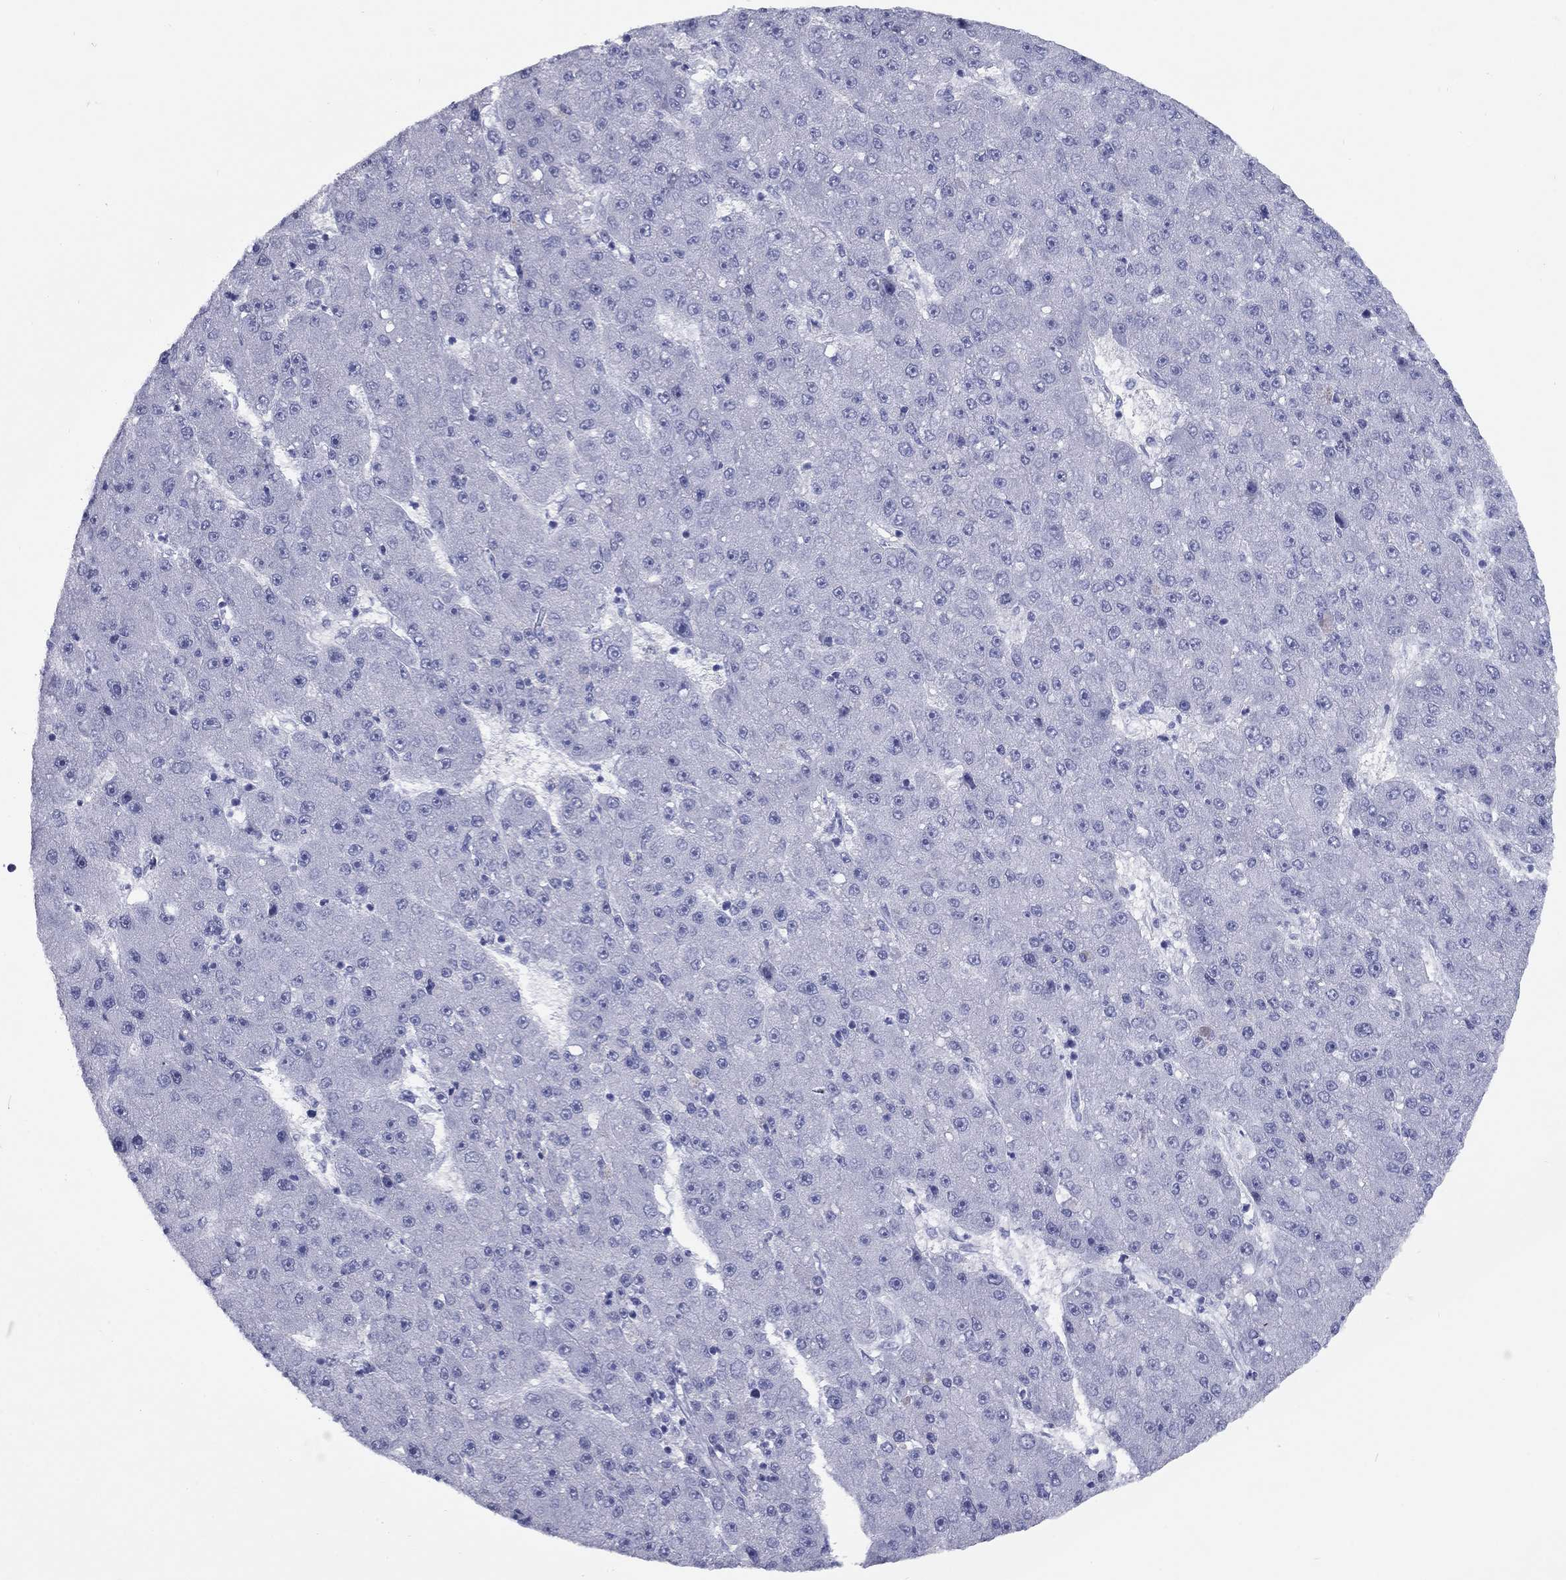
{"staining": {"intensity": "negative", "quantity": "none", "location": "none"}, "tissue": "liver cancer", "cell_type": "Tumor cells", "image_type": "cancer", "snomed": [{"axis": "morphology", "description": "Carcinoma, Hepatocellular, NOS"}, {"axis": "topography", "description": "Liver"}], "caption": "Immunohistochemical staining of liver cancer shows no significant staining in tumor cells. Nuclei are stained in blue.", "gene": "NPPA", "patient": {"sex": "male", "age": 67}}